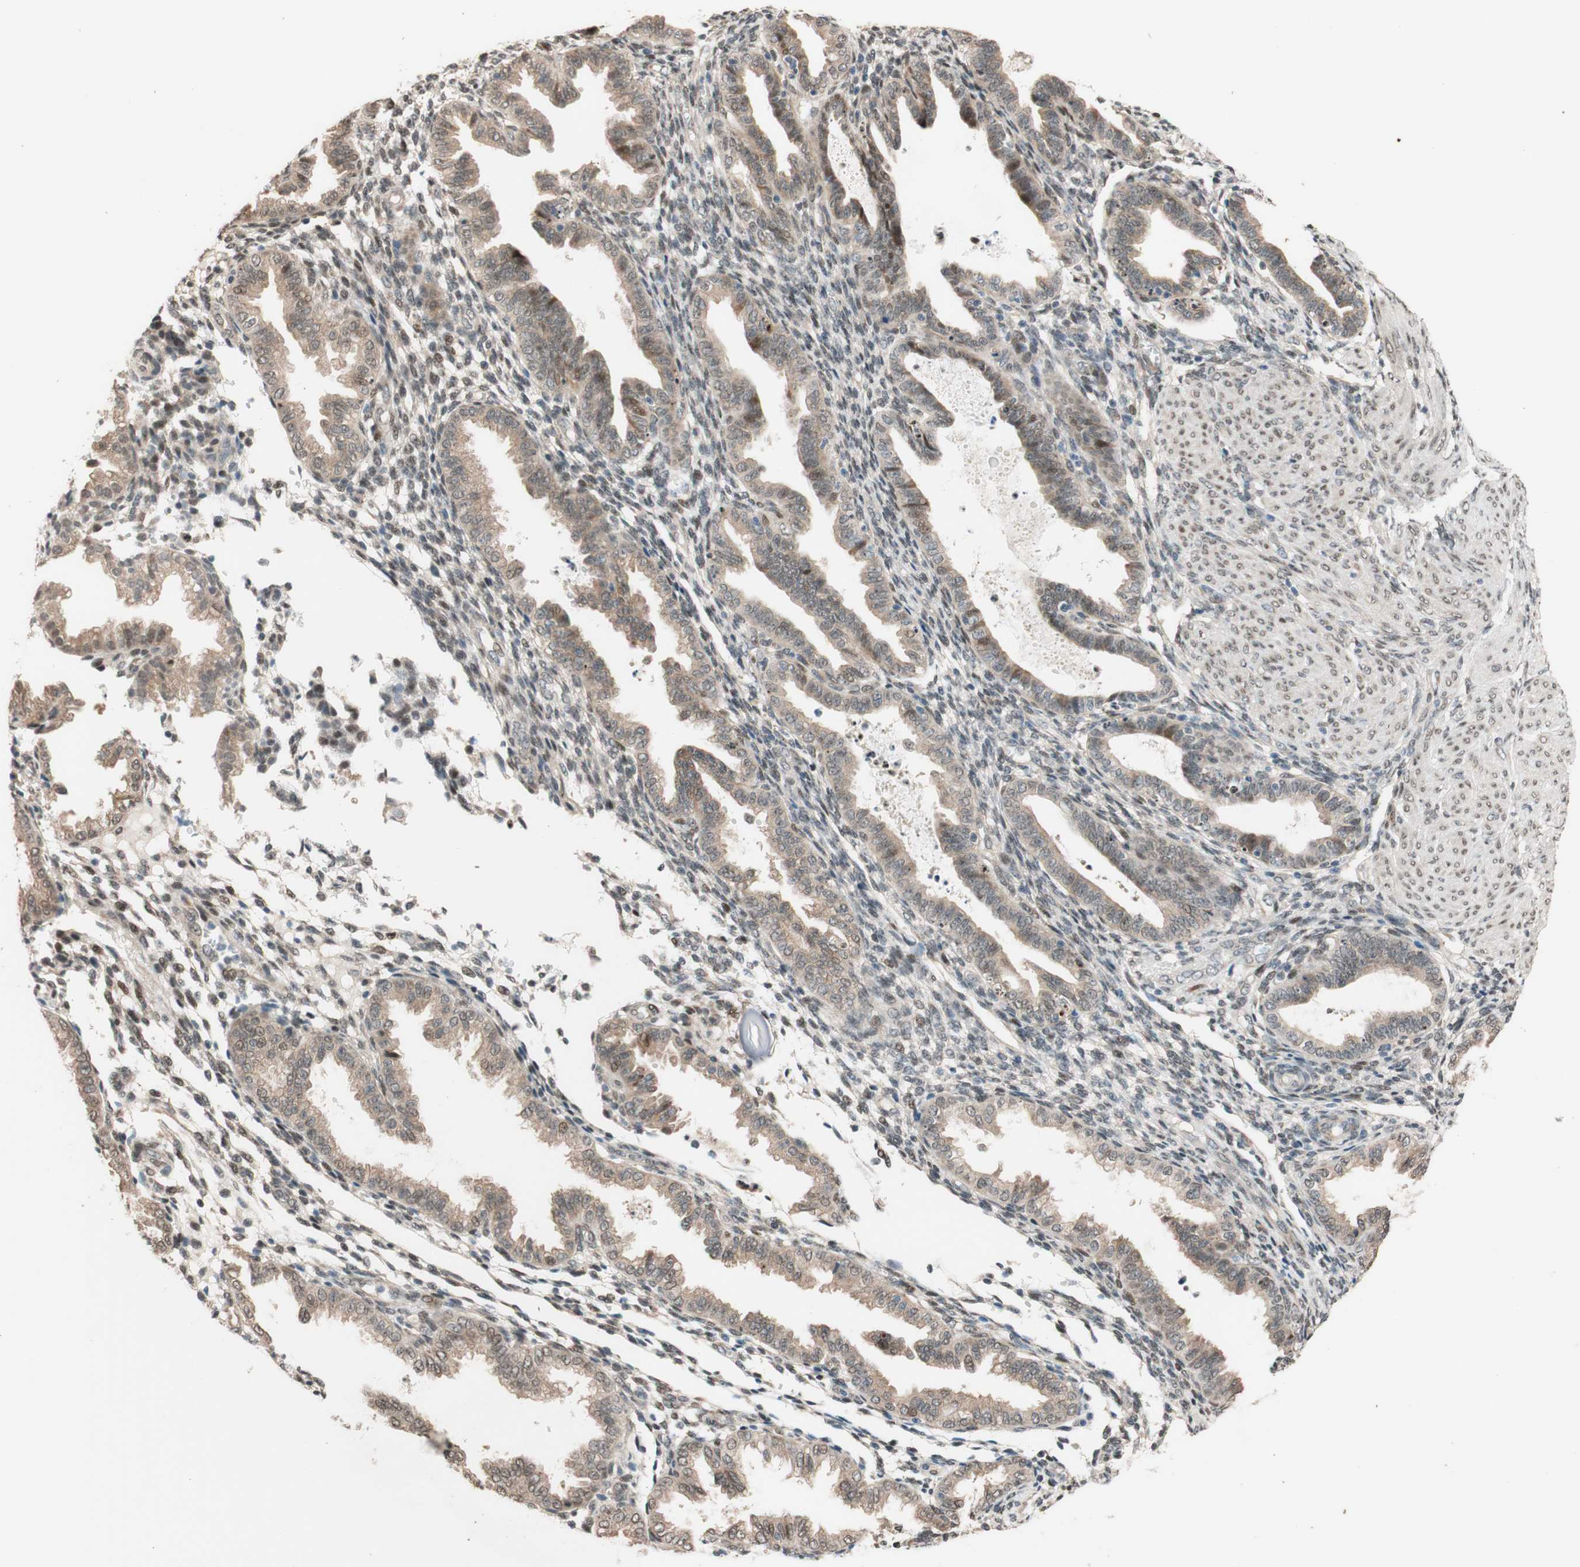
{"staining": {"intensity": "moderate", "quantity": "25%-75%", "location": "cytoplasmic/membranous"}, "tissue": "endometrium", "cell_type": "Cells in endometrial stroma", "image_type": "normal", "snomed": [{"axis": "morphology", "description": "Normal tissue, NOS"}, {"axis": "topography", "description": "Endometrium"}], "caption": "A micrograph showing moderate cytoplasmic/membranous positivity in approximately 25%-75% of cells in endometrial stroma in normal endometrium, as visualized by brown immunohistochemical staining.", "gene": "CCNC", "patient": {"sex": "female", "age": 33}}